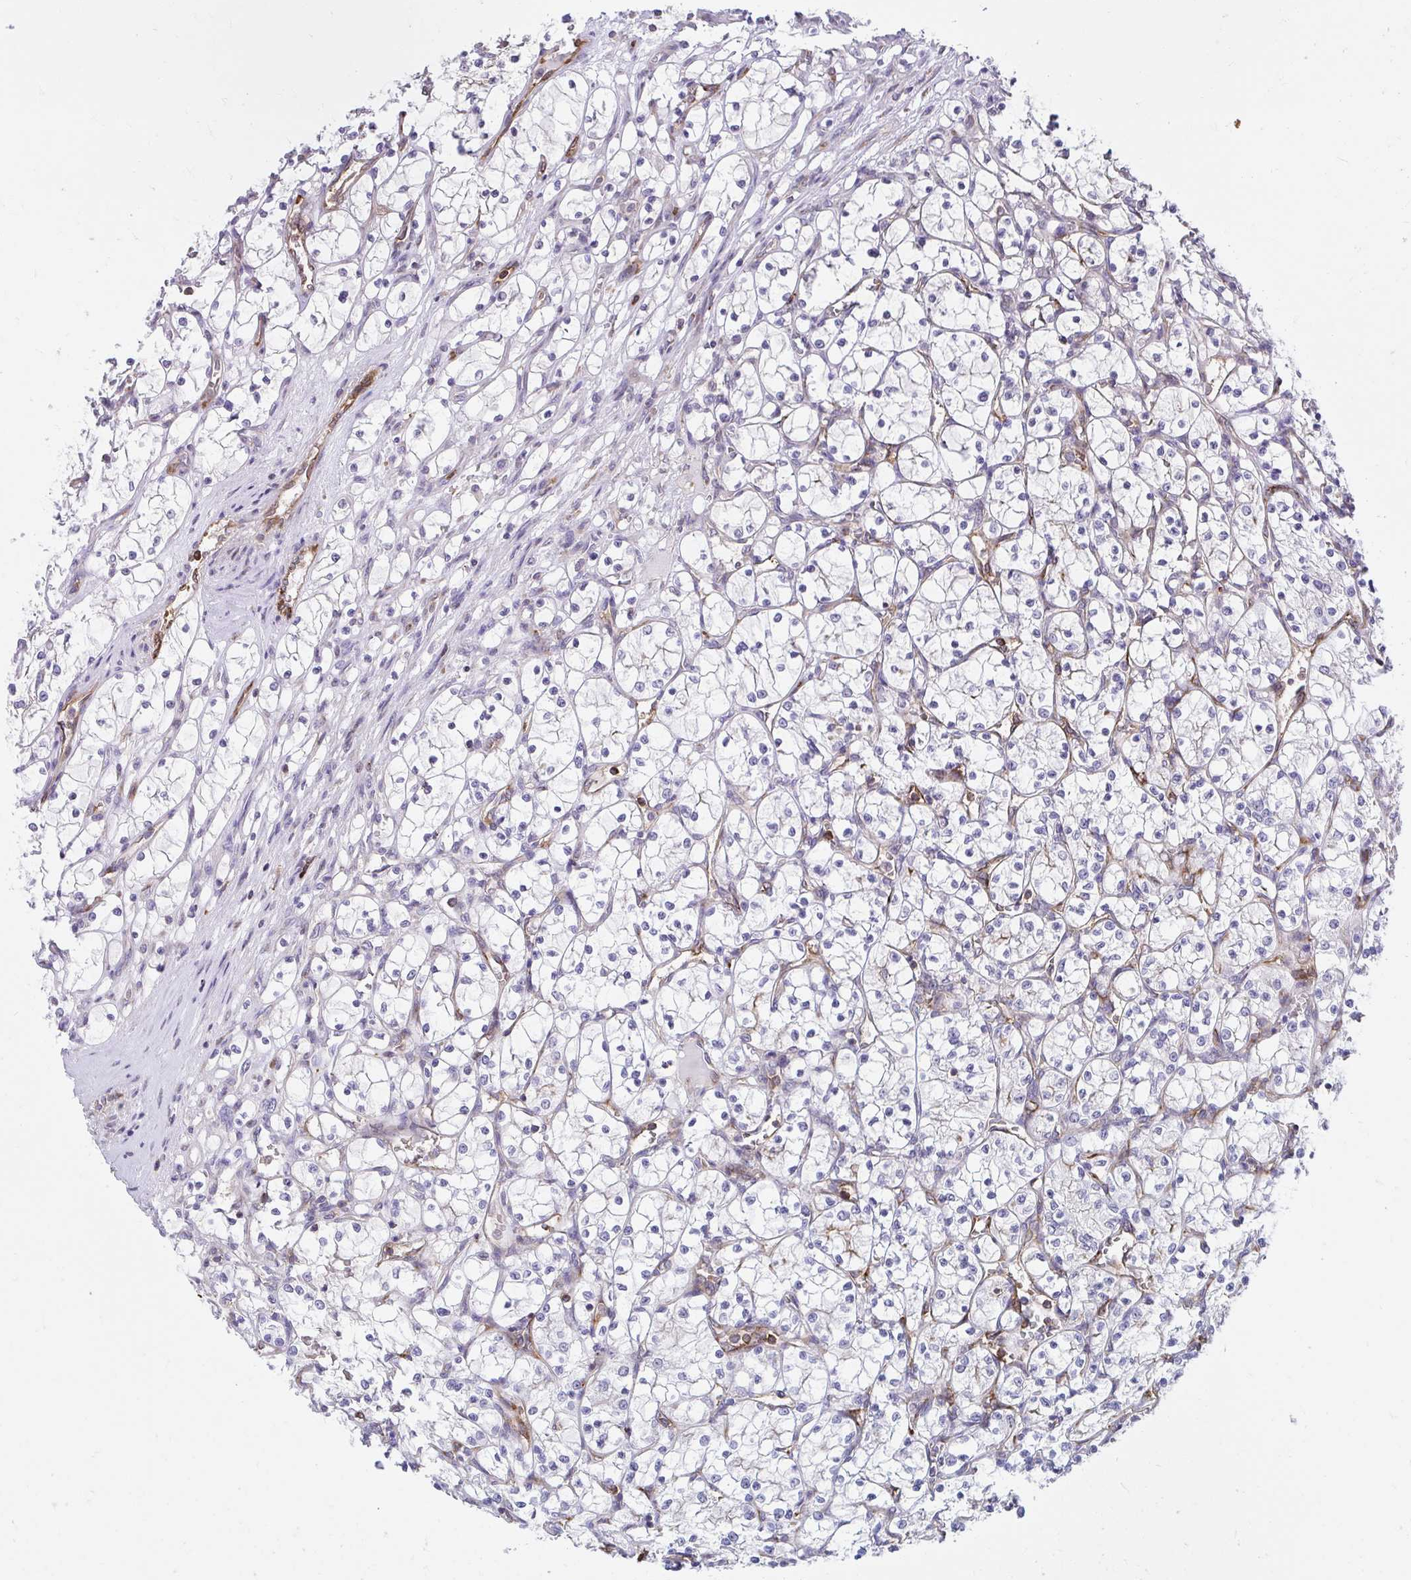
{"staining": {"intensity": "negative", "quantity": "none", "location": "none"}, "tissue": "renal cancer", "cell_type": "Tumor cells", "image_type": "cancer", "snomed": [{"axis": "morphology", "description": "Adenocarcinoma, NOS"}, {"axis": "topography", "description": "Kidney"}], "caption": "A photomicrograph of renal adenocarcinoma stained for a protein demonstrates no brown staining in tumor cells.", "gene": "FOXN3", "patient": {"sex": "female", "age": 69}}